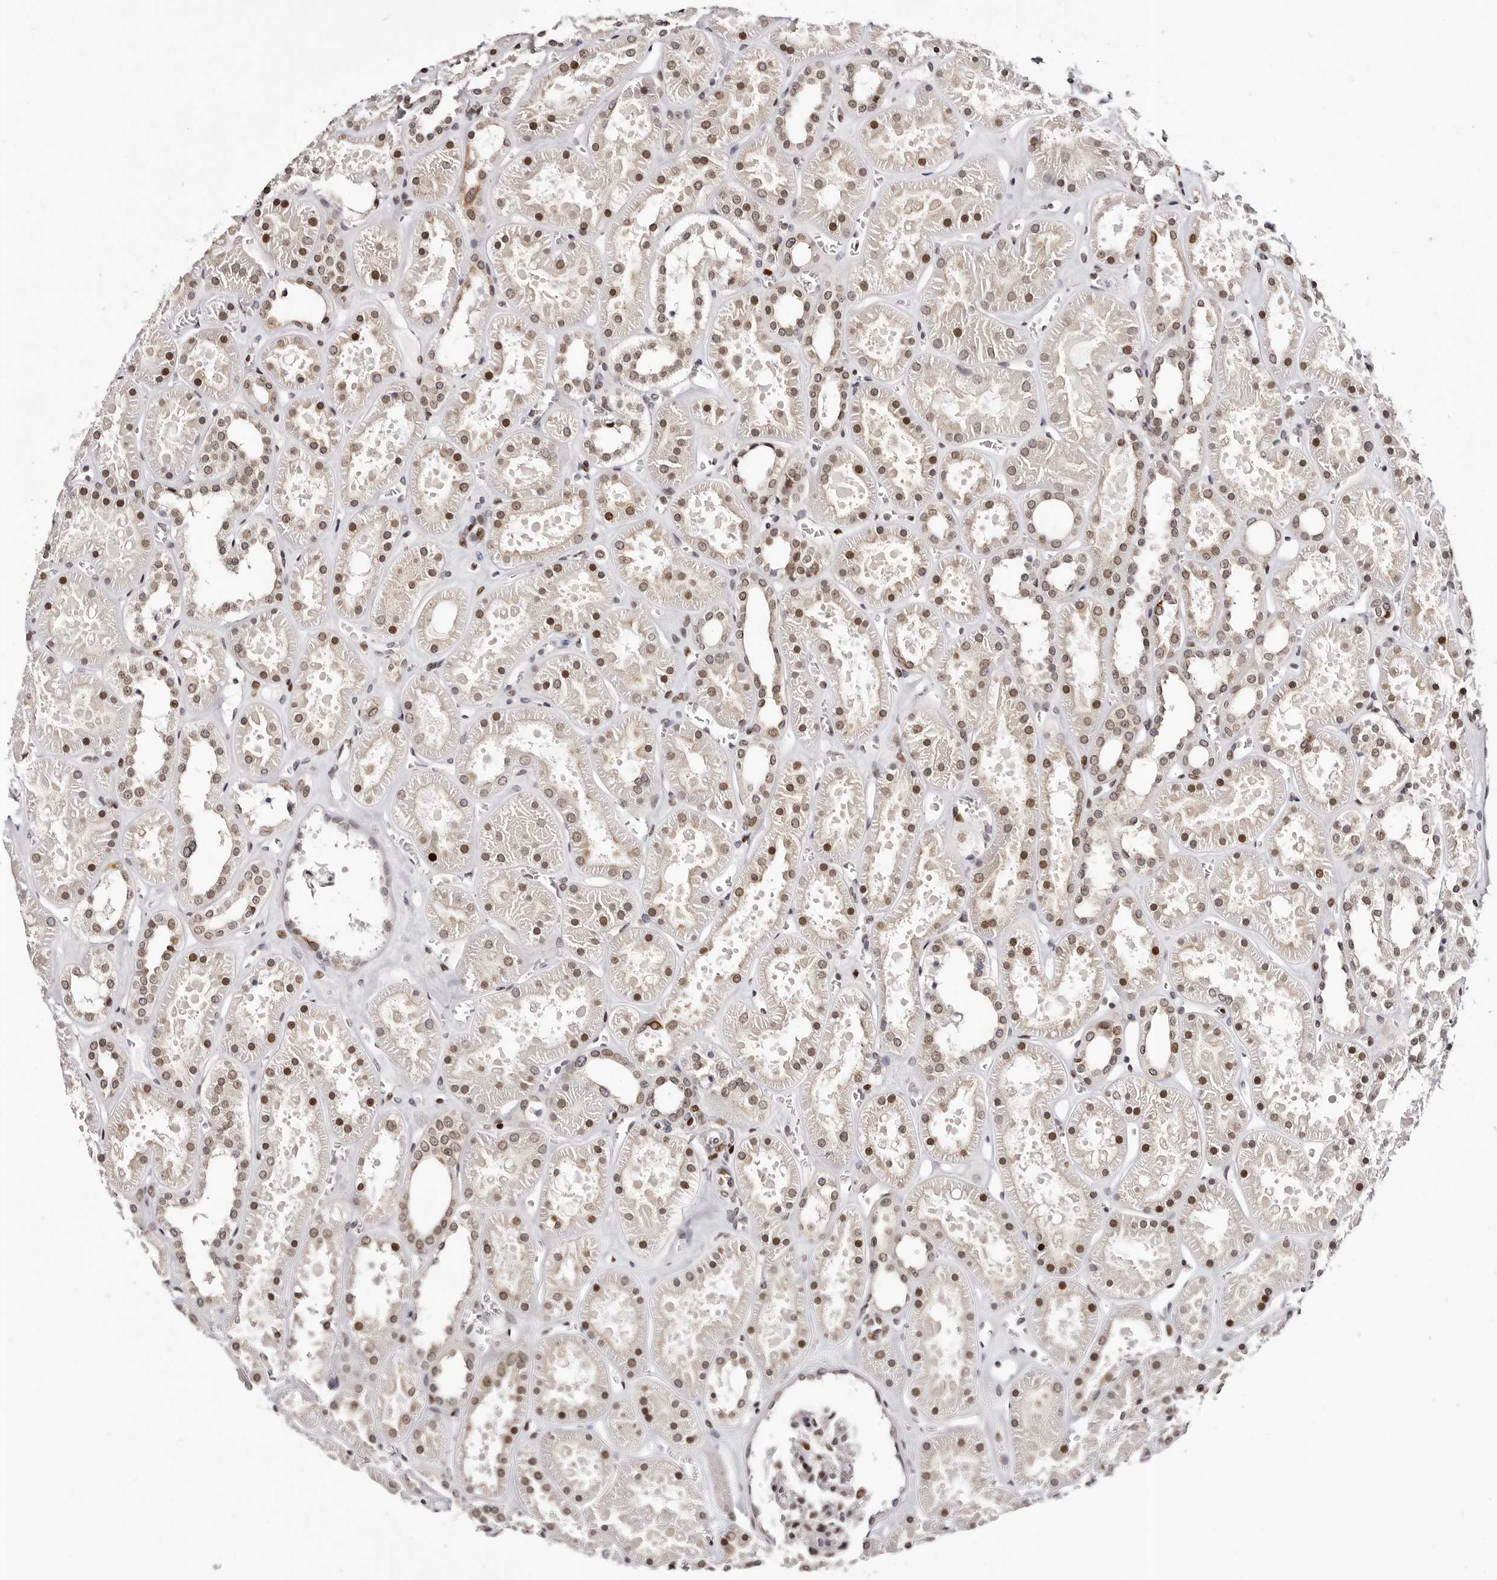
{"staining": {"intensity": "moderate", "quantity": "25%-75%", "location": "cytoplasmic/membranous,nuclear"}, "tissue": "kidney", "cell_type": "Cells in glomeruli", "image_type": "normal", "snomed": [{"axis": "morphology", "description": "Normal tissue, NOS"}, {"axis": "topography", "description": "Kidney"}], "caption": "Immunohistochemical staining of benign human kidney exhibits medium levels of moderate cytoplasmic/membranous,nuclear staining in about 25%-75% of cells in glomeruli. The protein of interest is stained brown, and the nuclei are stained in blue (DAB IHC with brightfield microscopy, high magnification).", "gene": "NUP153", "patient": {"sex": "female", "age": 41}}